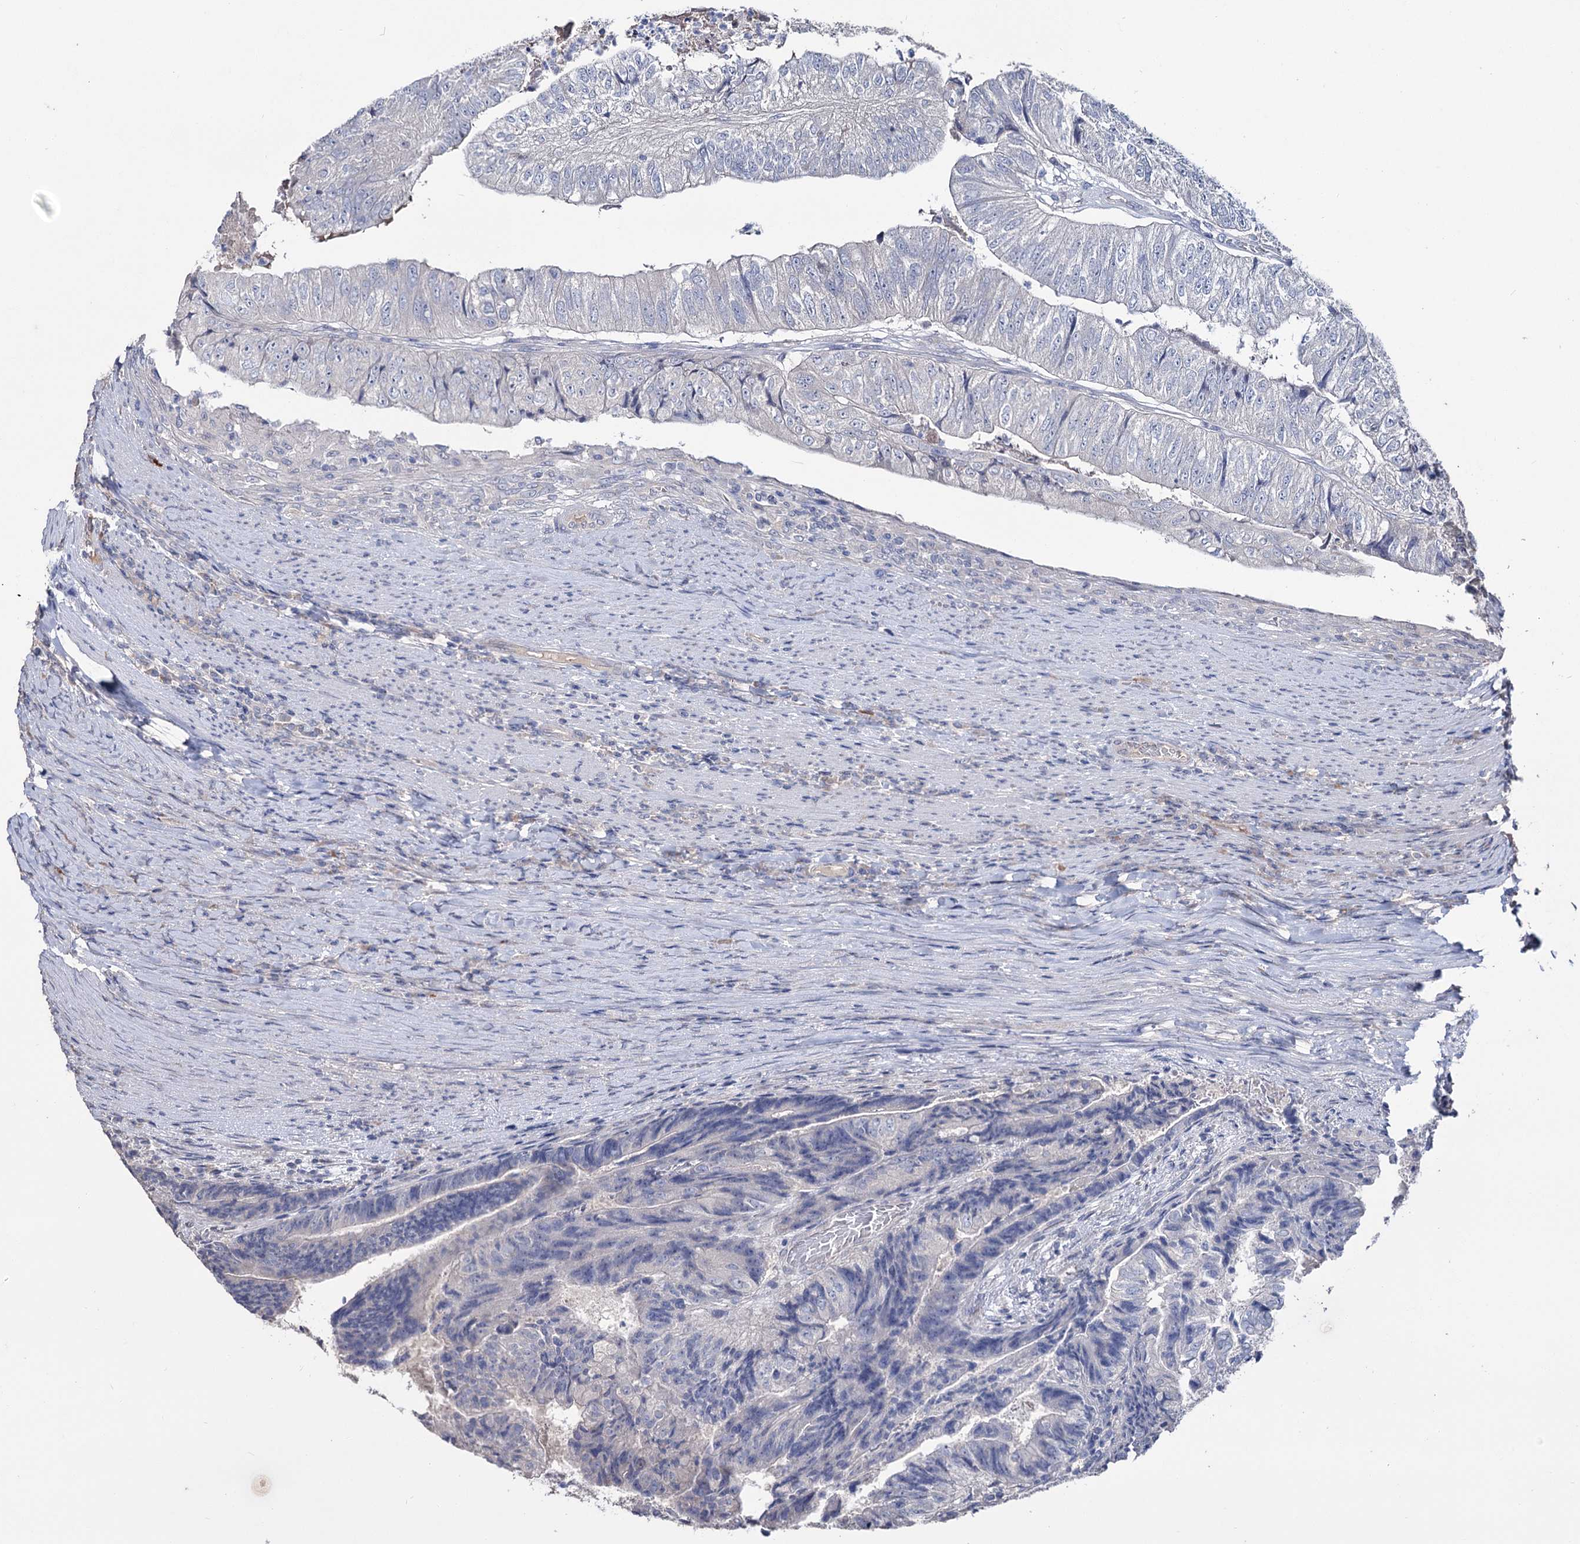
{"staining": {"intensity": "negative", "quantity": "none", "location": "none"}, "tissue": "colorectal cancer", "cell_type": "Tumor cells", "image_type": "cancer", "snomed": [{"axis": "morphology", "description": "Adenocarcinoma, NOS"}, {"axis": "topography", "description": "Colon"}], "caption": "Tumor cells are negative for protein expression in human colorectal cancer (adenocarcinoma).", "gene": "EPB41L5", "patient": {"sex": "female", "age": 67}}